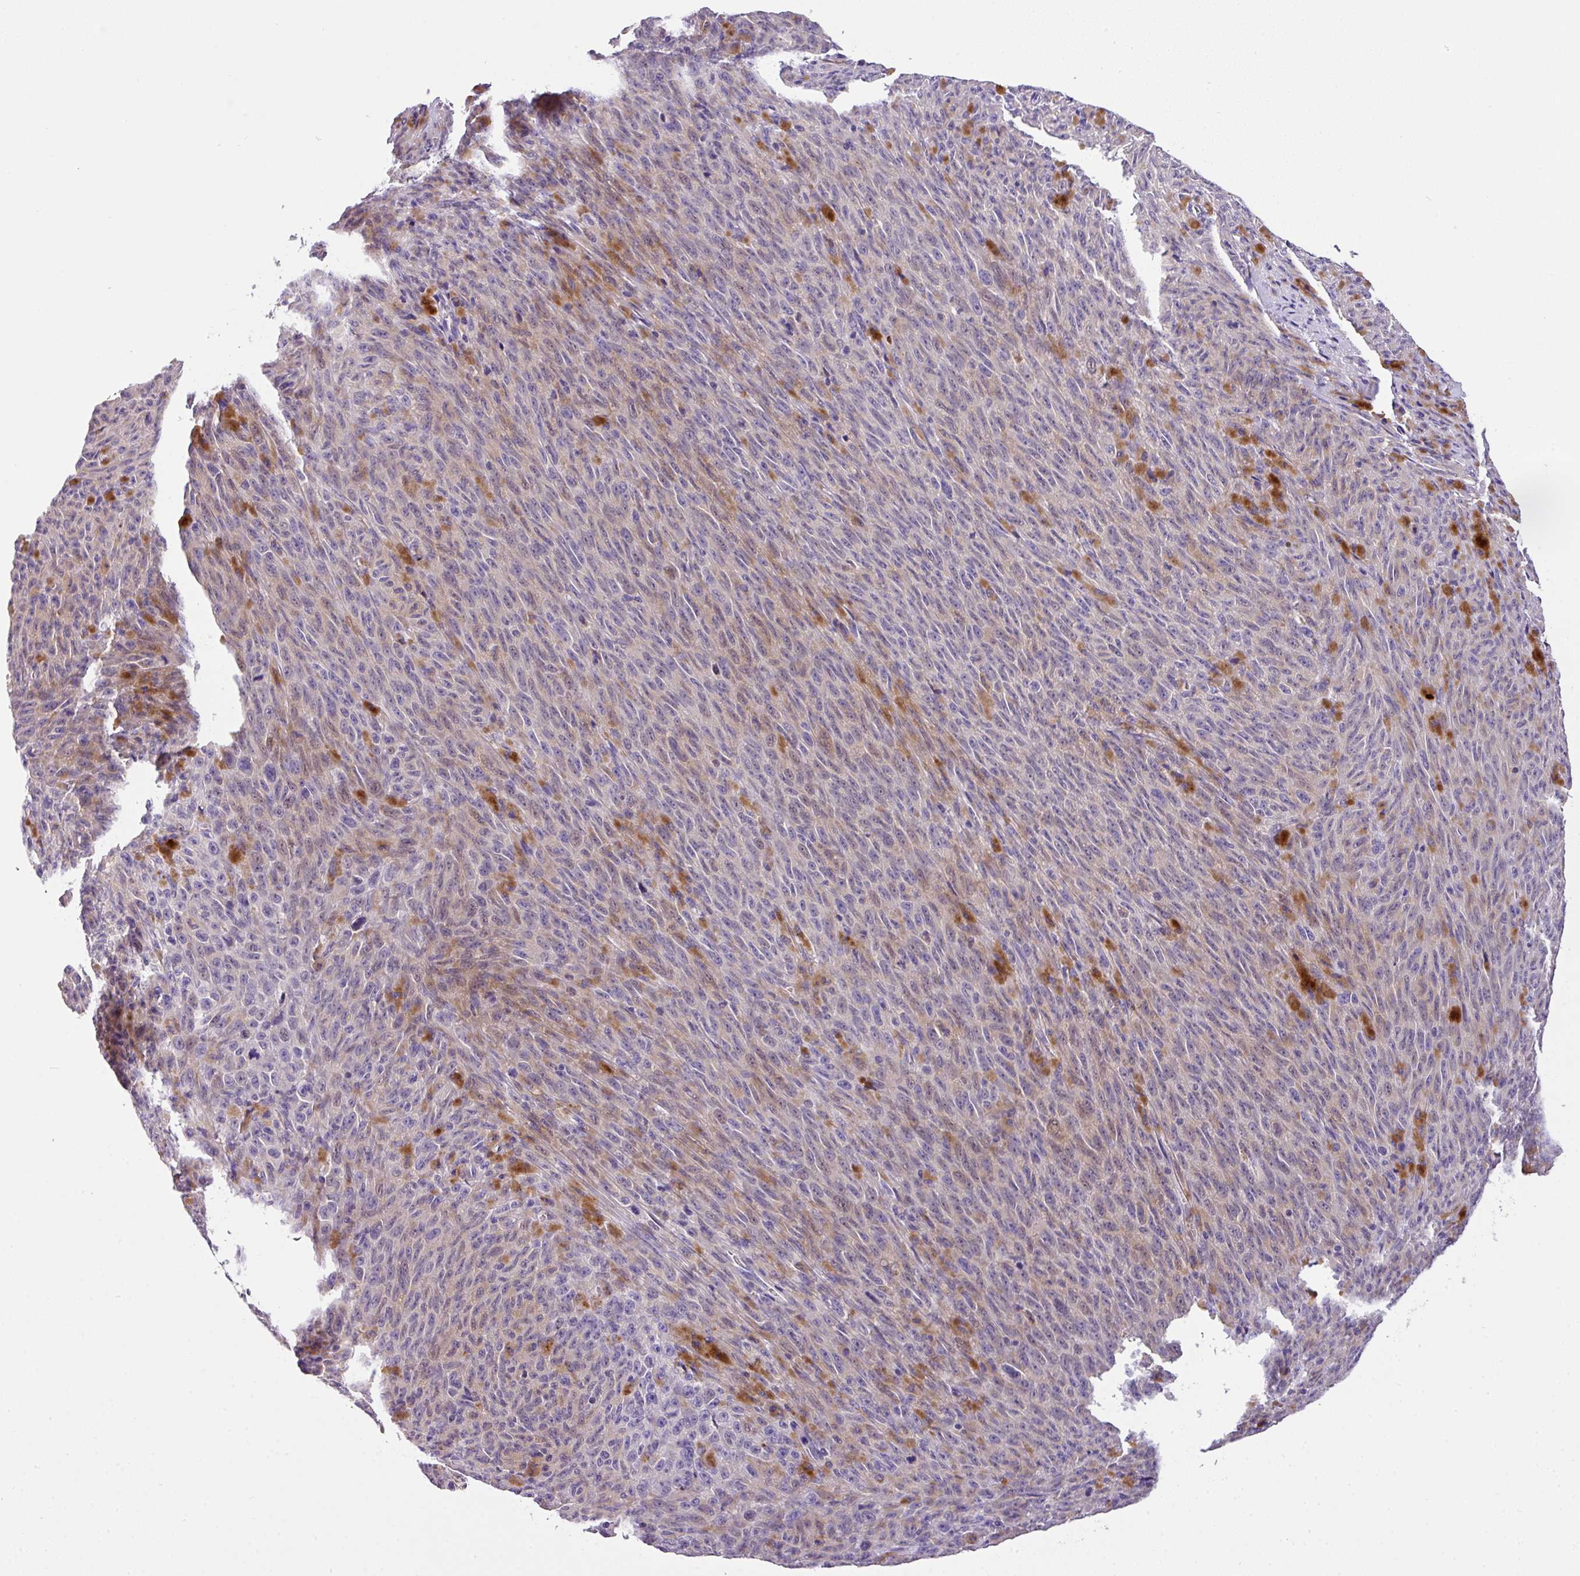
{"staining": {"intensity": "weak", "quantity": "<25%", "location": "cytoplasmic/membranous"}, "tissue": "melanoma", "cell_type": "Tumor cells", "image_type": "cancer", "snomed": [{"axis": "morphology", "description": "Malignant melanoma, NOS"}, {"axis": "topography", "description": "Skin"}], "caption": "The immunohistochemistry (IHC) photomicrograph has no significant expression in tumor cells of malignant melanoma tissue.", "gene": "ANXA2R", "patient": {"sex": "female", "age": 82}}